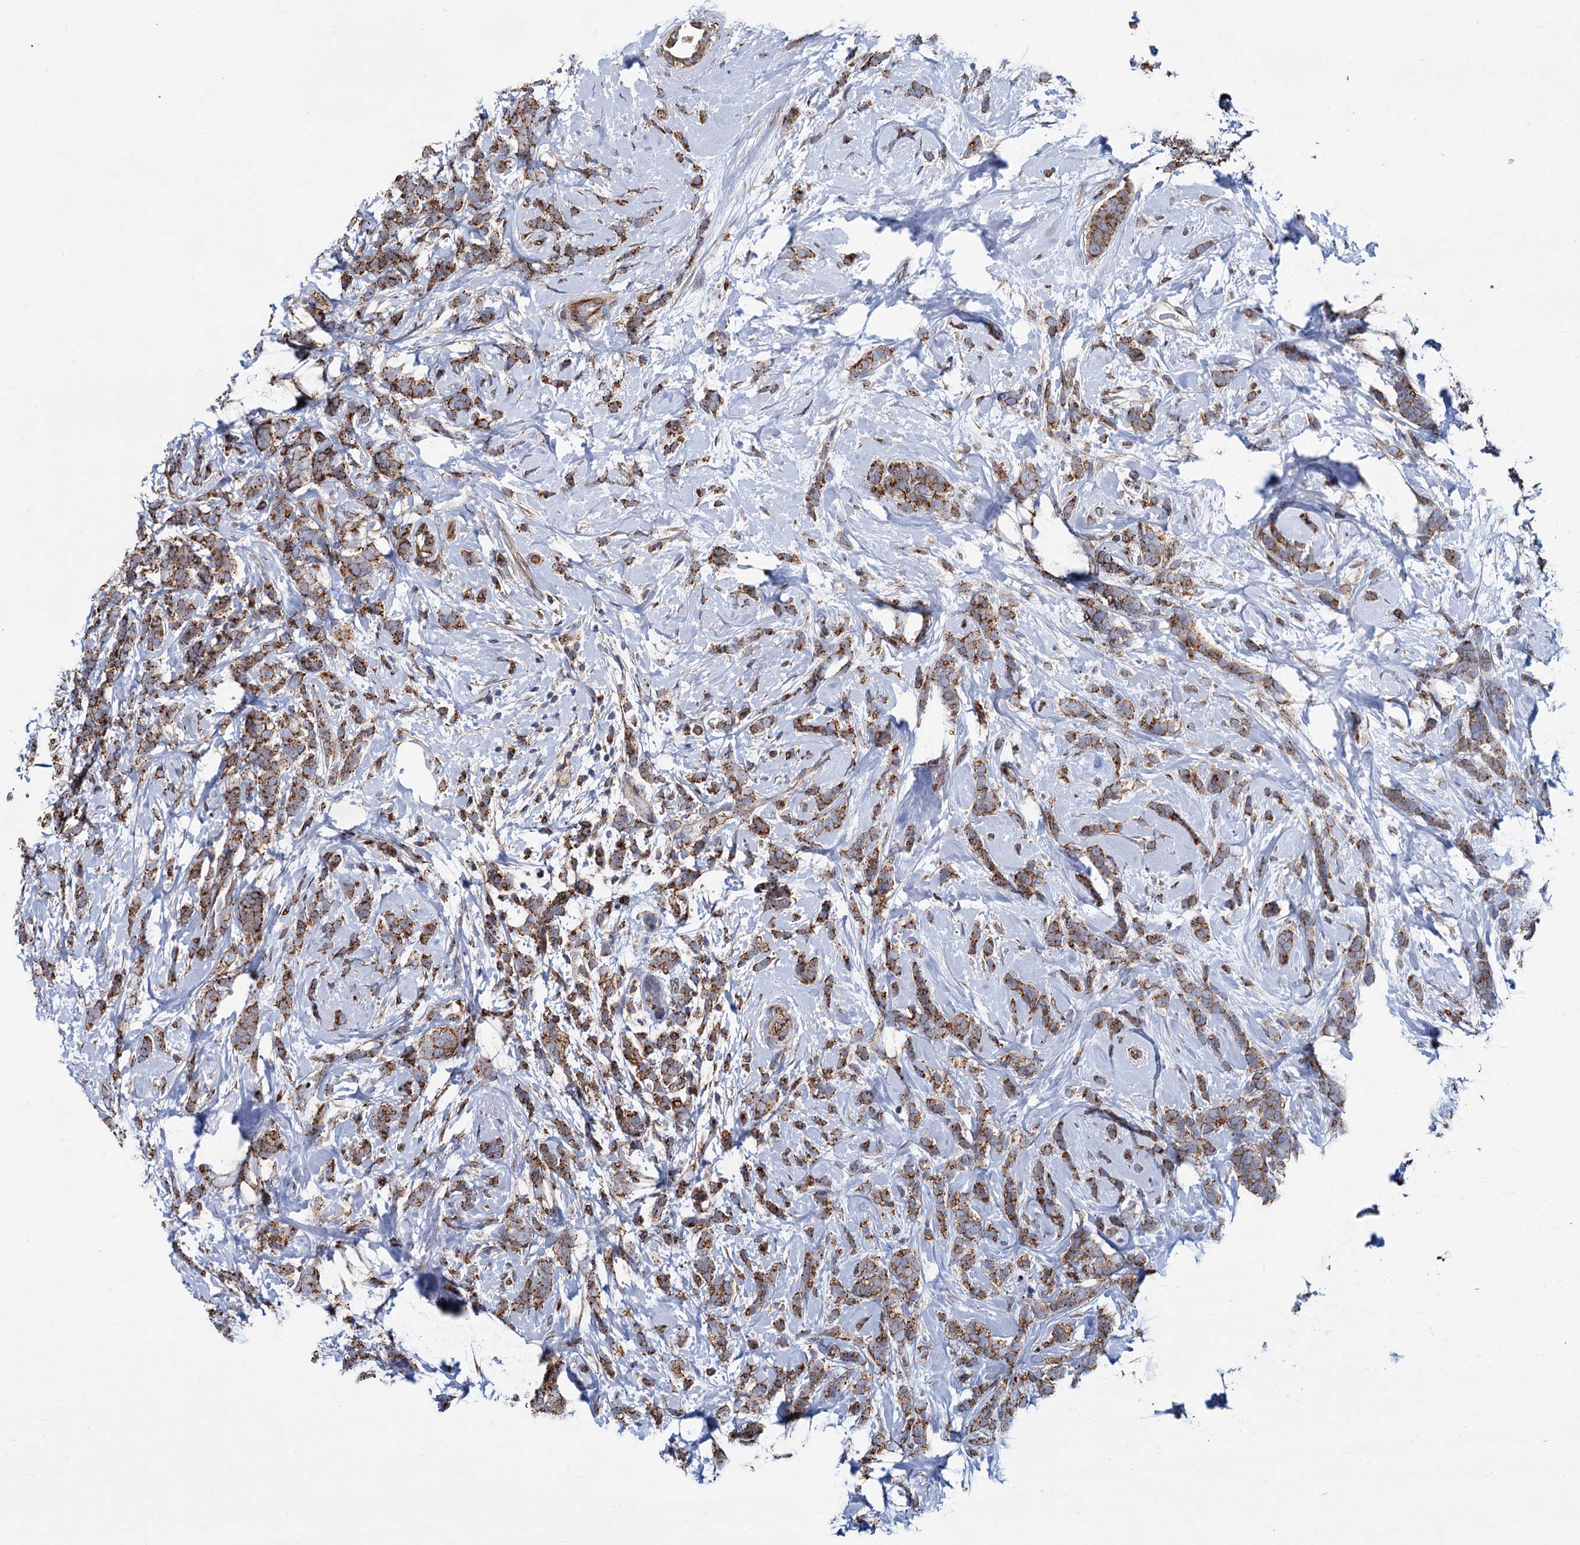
{"staining": {"intensity": "moderate", "quantity": ">75%", "location": "cytoplasmic/membranous"}, "tissue": "breast cancer", "cell_type": "Tumor cells", "image_type": "cancer", "snomed": [{"axis": "morphology", "description": "Lobular carcinoma"}, {"axis": "topography", "description": "Breast"}], "caption": "High-magnification brightfield microscopy of lobular carcinoma (breast) stained with DAB (3,3'-diaminobenzidine) (brown) and counterstained with hematoxylin (blue). tumor cells exhibit moderate cytoplasmic/membranous expression is present in approximately>75% of cells.", "gene": "PSEN1", "patient": {"sex": "female", "age": 58}}